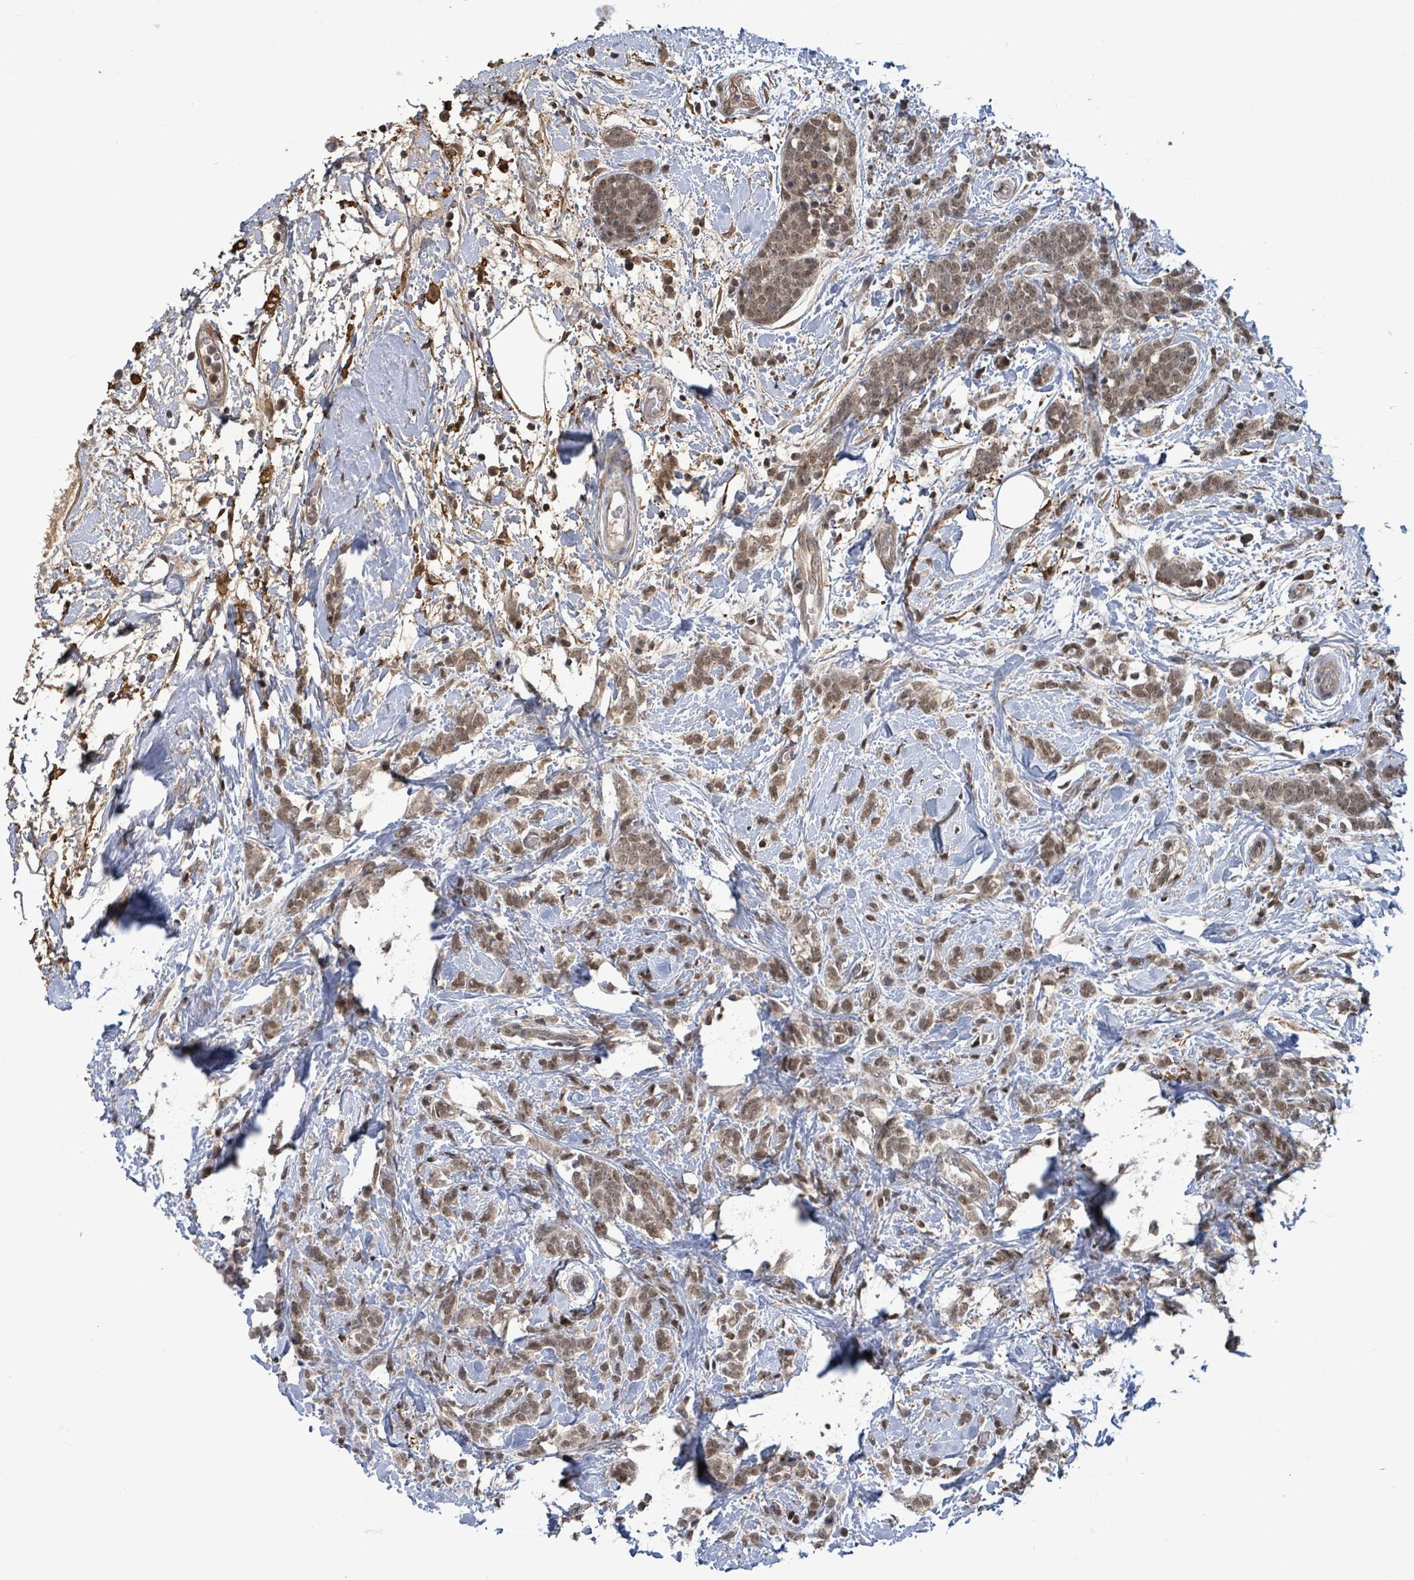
{"staining": {"intensity": "moderate", "quantity": ">75%", "location": "nuclear"}, "tissue": "breast cancer", "cell_type": "Tumor cells", "image_type": "cancer", "snomed": [{"axis": "morphology", "description": "Lobular carcinoma"}, {"axis": "topography", "description": "Breast"}], "caption": "Breast cancer stained with a protein marker reveals moderate staining in tumor cells.", "gene": "FBXO6", "patient": {"sex": "female", "age": 58}}